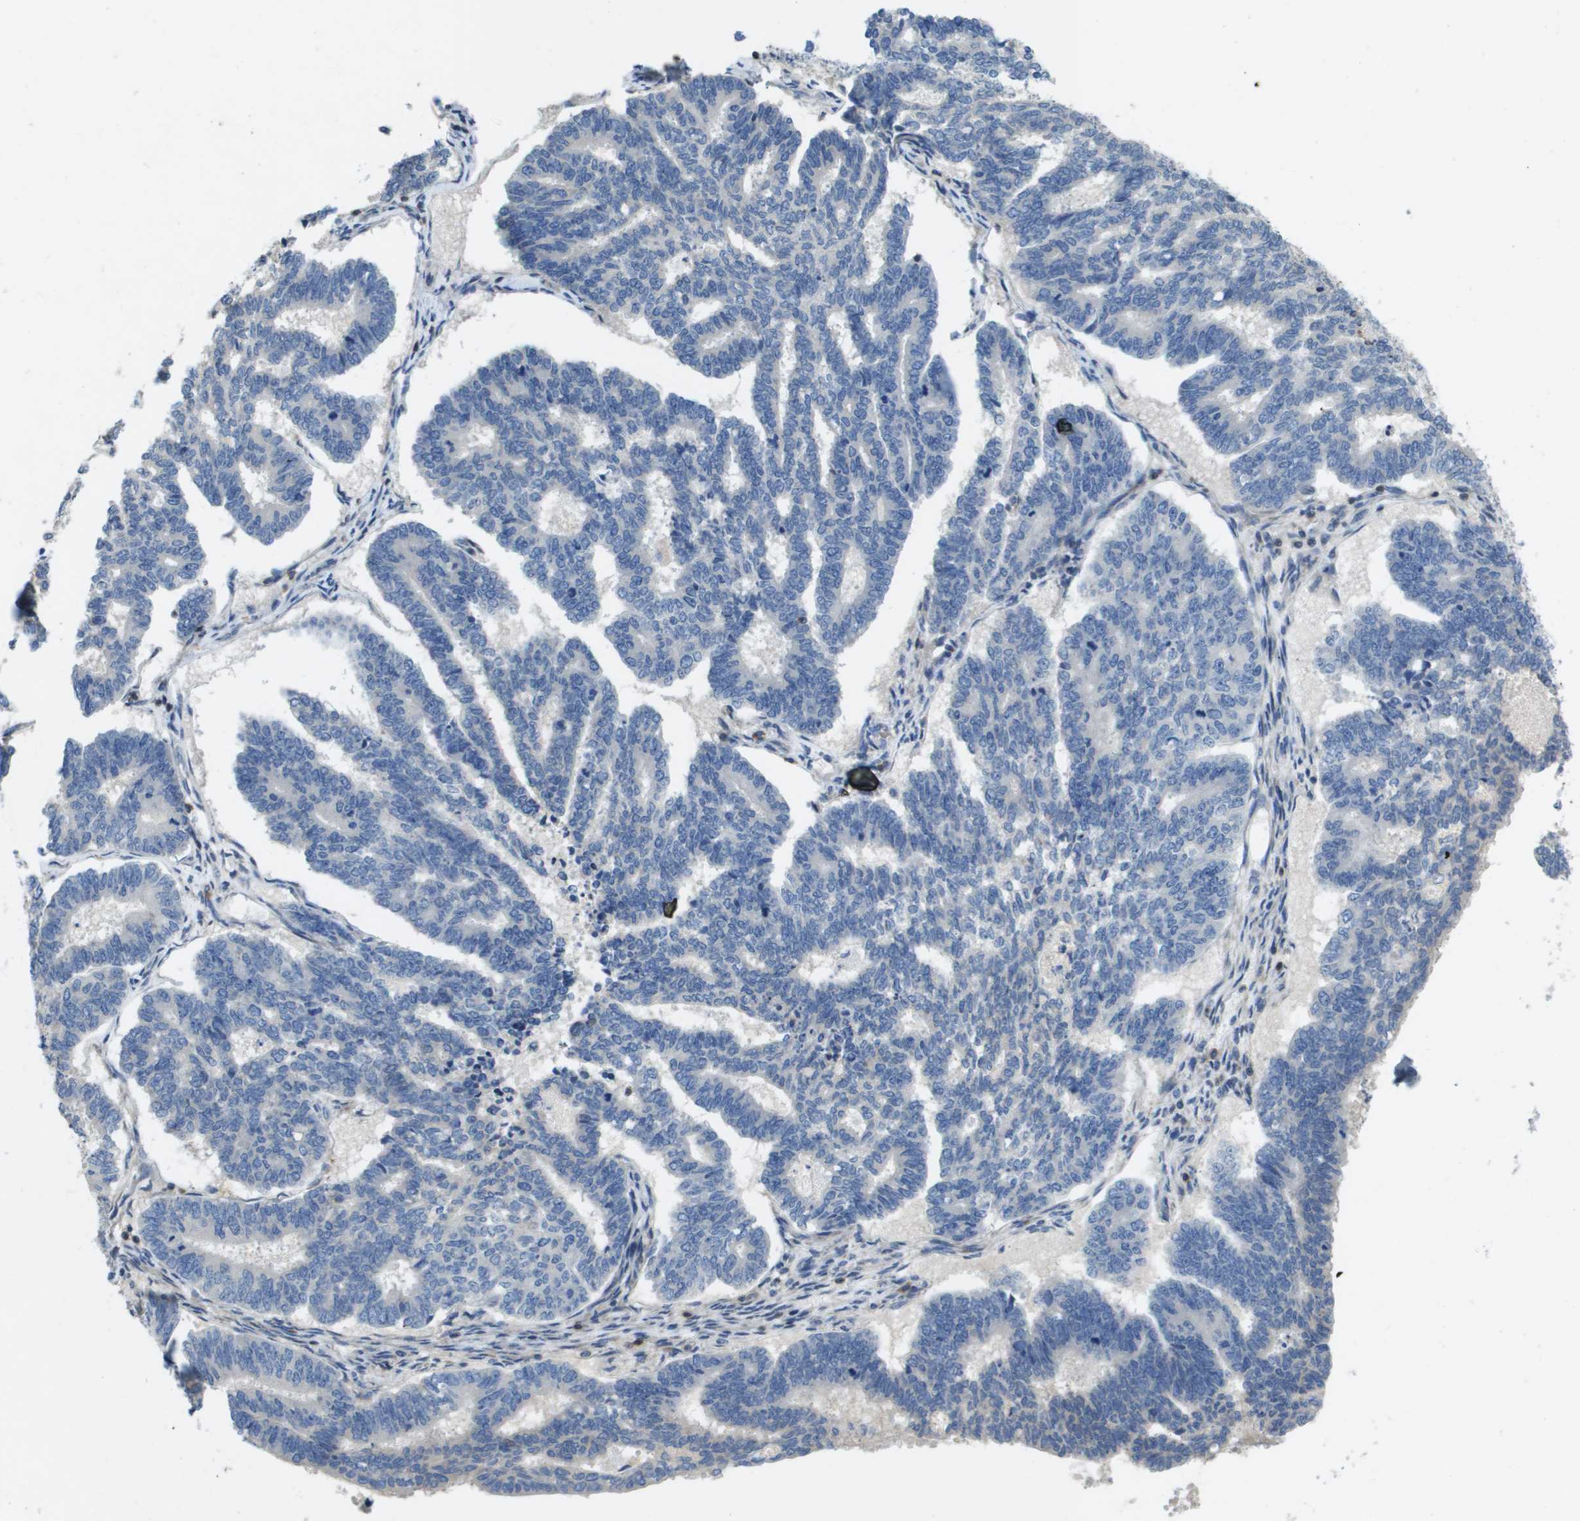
{"staining": {"intensity": "negative", "quantity": "none", "location": "none"}, "tissue": "endometrial cancer", "cell_type": "Tumor cells", "image_type": "cancer", "snomed": [{"axis": "morphology", "description": "Adenocarcinoma, NOS"}, {"axis": "topography", "description": "Endometrium"}], "caption": "Immunohistochemical staining of endometrial cancer displays no significant positivity in tumor cells.", "gene": "SCN4B", "patient": {"sex": "female", "age": 70}}